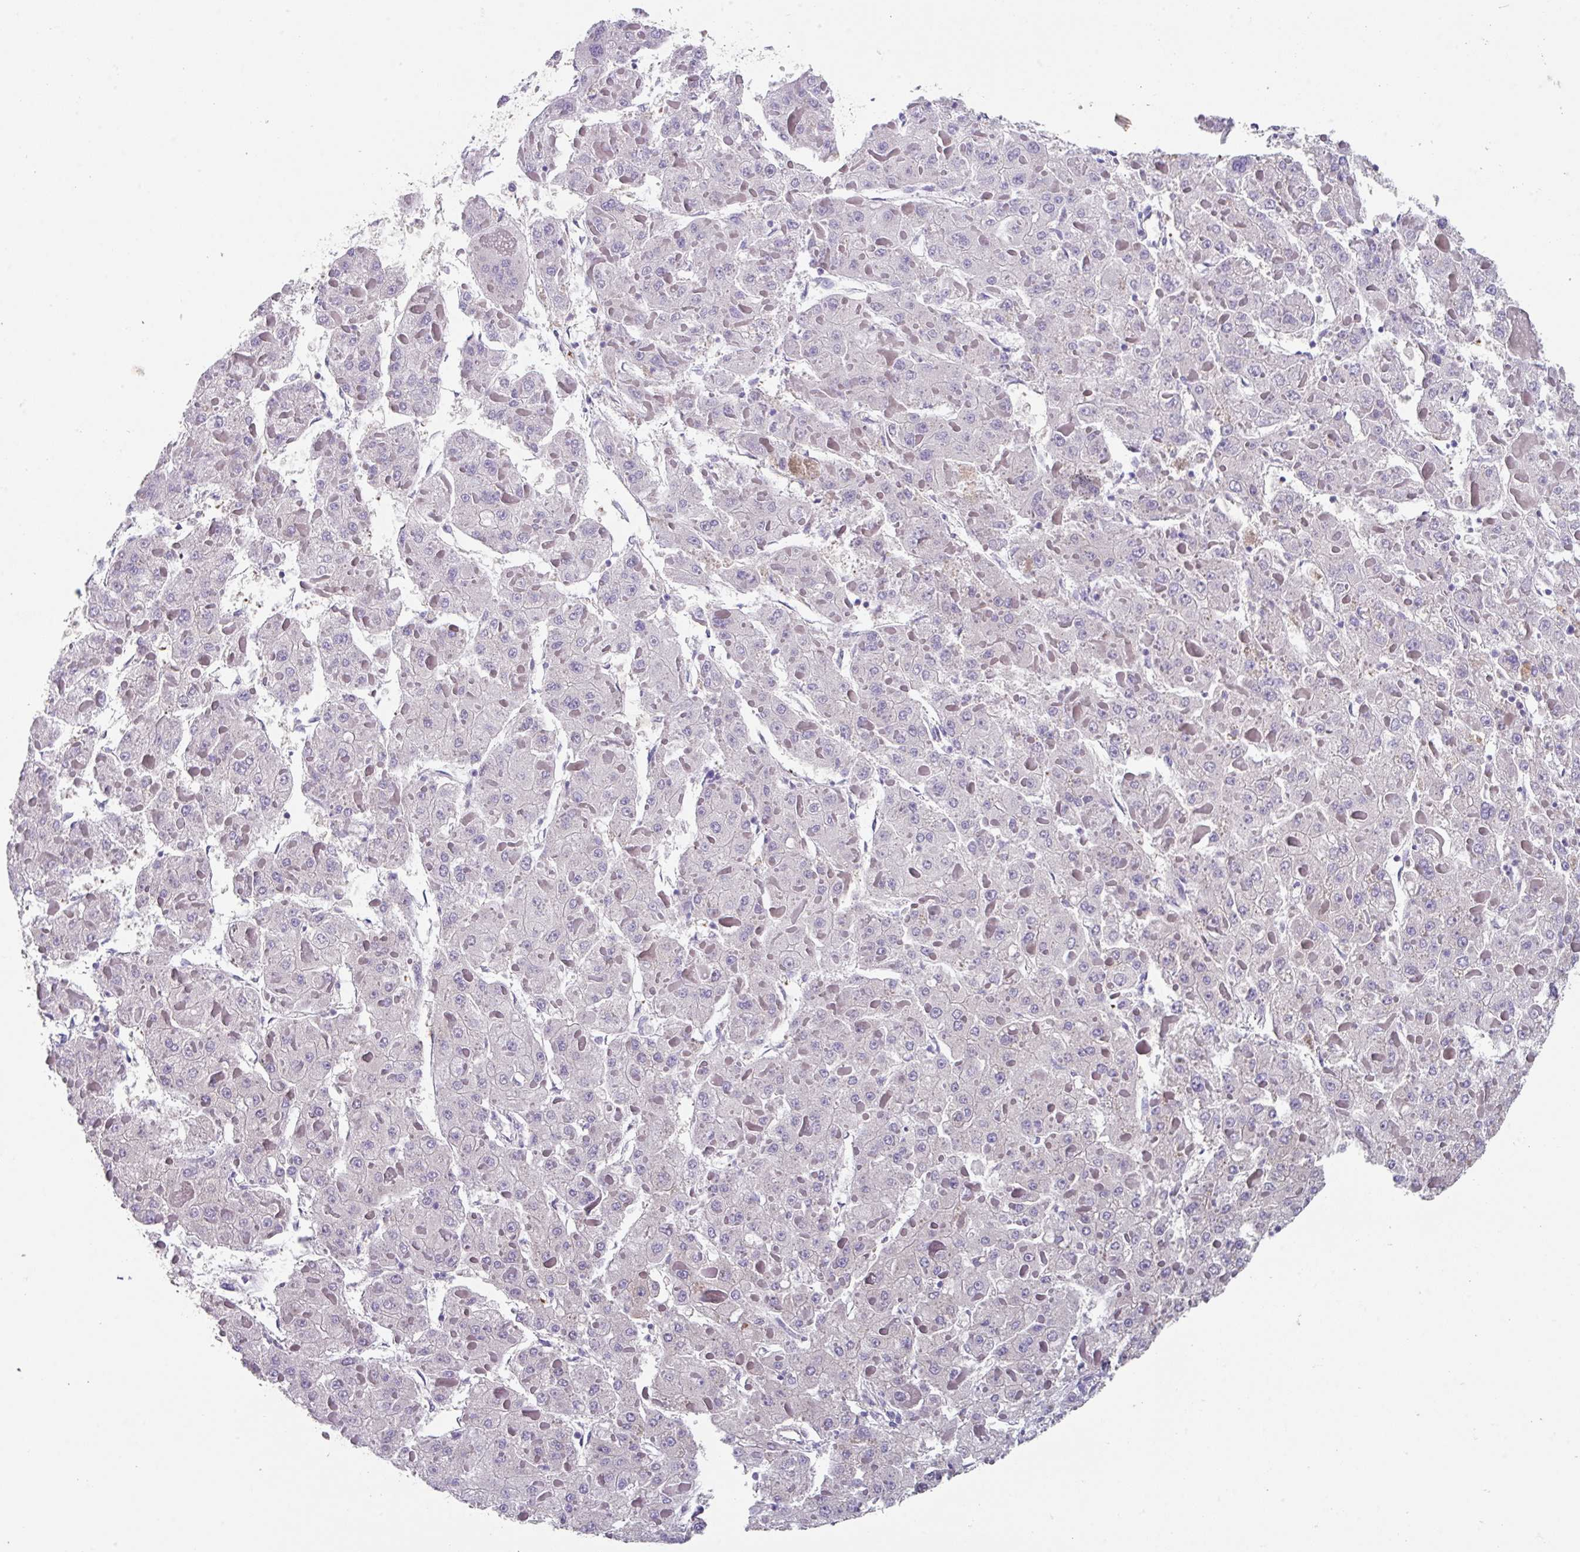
{"staining": {"intensity": "negative", "quantity": "none", "location": "none"}, "tissue": "liver cancer", "cell_type": "Tumor cells", "image_type": "cancer", "snomed": [{"axis": "morphology", "description": "Carcinoma, Hepatocellular, NOS"}, {"axis": "topography", "description": "Liver"}], "caption": "Tumor cells are negative for brown protein staining in liver hepatocellular carcinoma.", "gene": "EIF4B", "patient": {"sex": "female", "age": 73}}